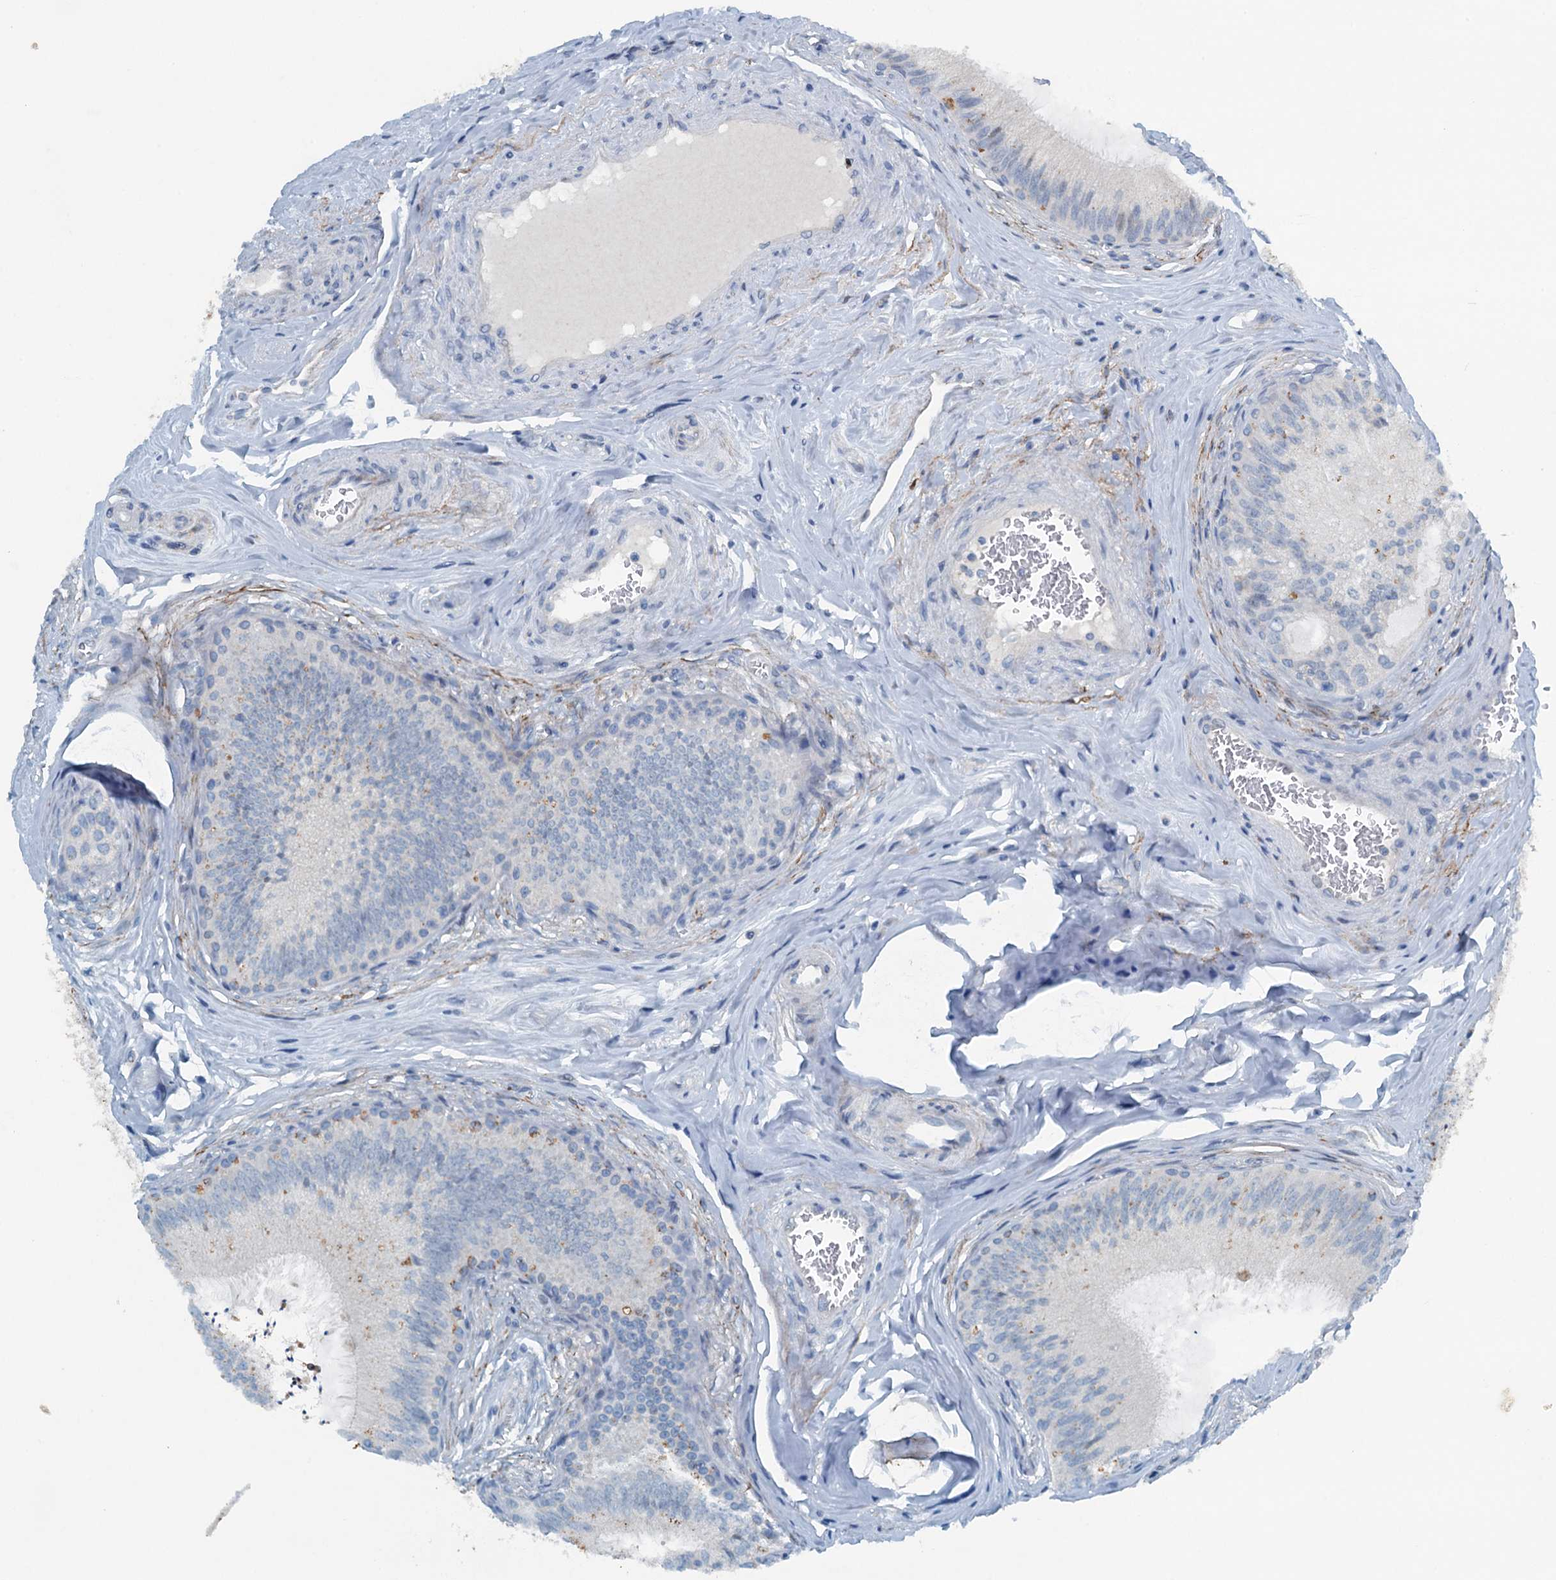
{"staining": {"intensity": "negative", "quantity": "none", "location": "none"}, "tissue": "epididymis", "cell_type": "Glandular cells", "image_type": "normal", "snomed": [{"axis": "morphology", "description": "Normal tissue, NOS"}, {"axis": "topography", "description": "Epididymis"}], "caption": "The photomicrograph exhibits no staining of glandular cells in unremarkable epididymis.", "gene": "CBLIF", "patient": {"sex": "male", "age": 46}}